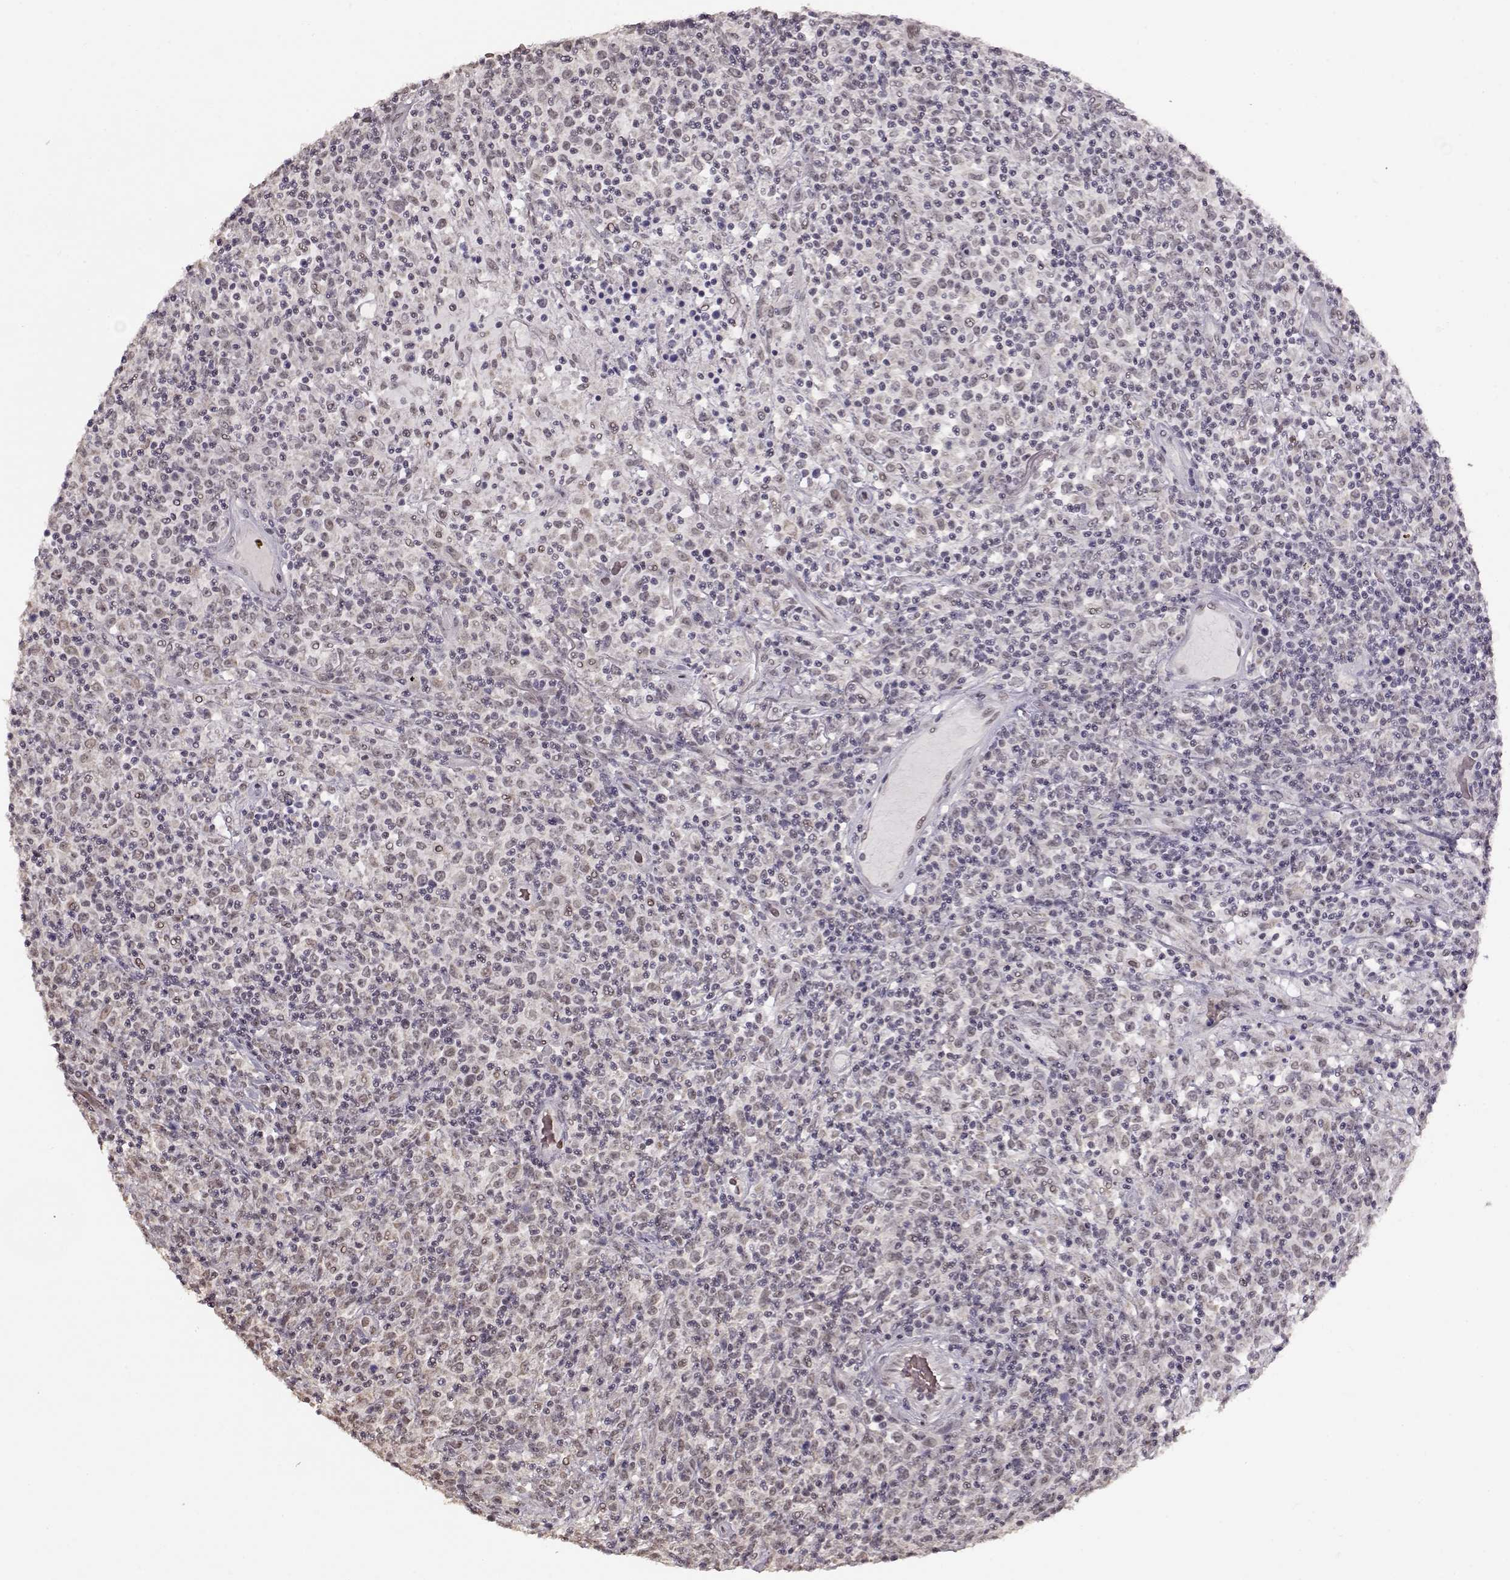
{"staining": {"intensity": "weak", "quantity": ">75%", "location": "nuclear"}, "tissue": "lymphoma", "cell_type": "Tumor cells", "image_type": "cancer", "snomed": [{"axis": "morphology", "description": "Malignant lymphoma, non-Hodgkin's type, High grade"}, {"axis": "topography", "description": "Lung"}], "caption": "Immunohistochemistry (IHC) image of high-grade malignant lymphoma, non-Hodgkin's type stained for a protein (brown), which shows low levels of weak nuclear expression in approximately >75% of tumor cells.", "gene": "PCP4", "patient": {"sex": "male", "age": 79}}